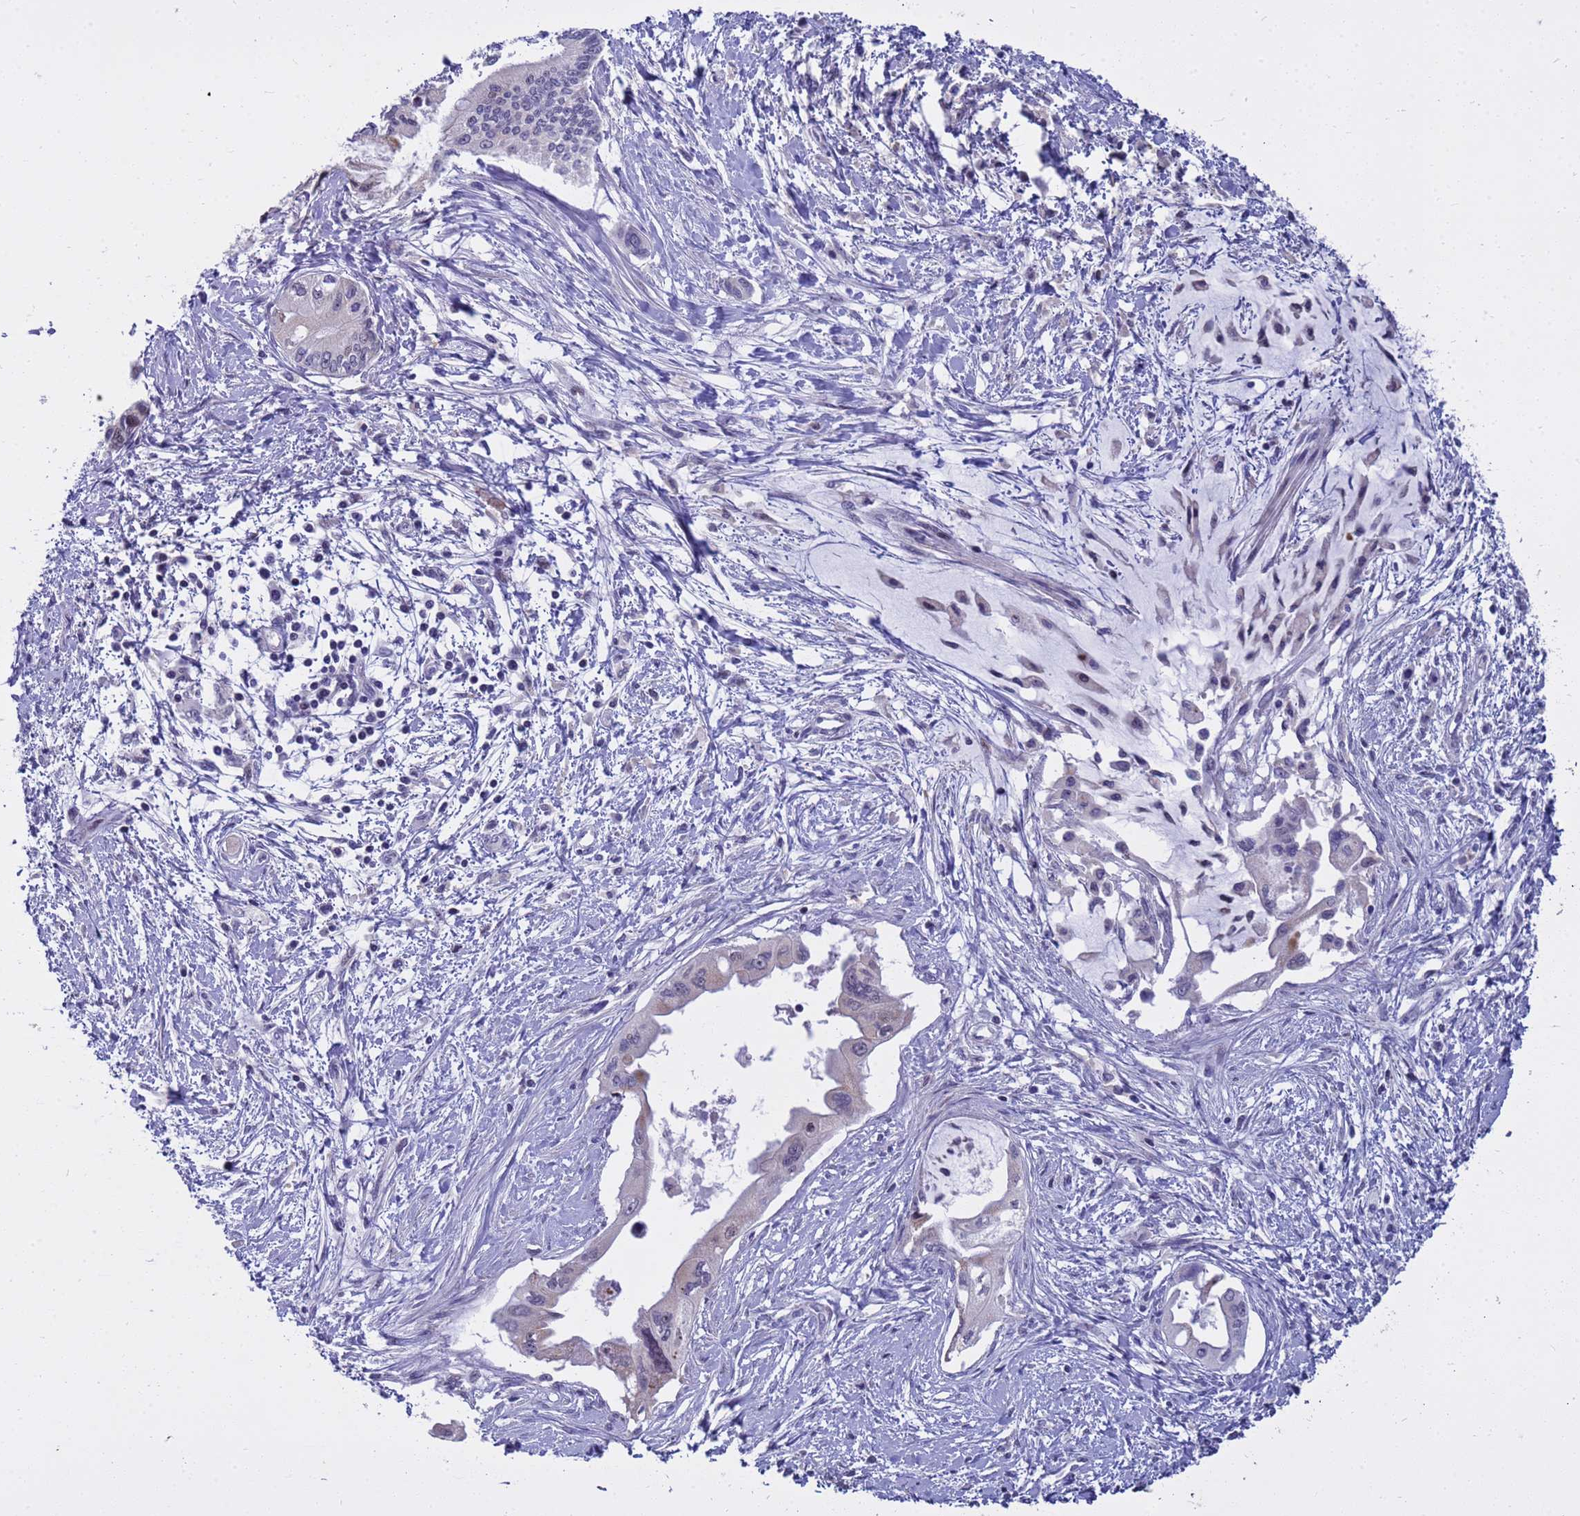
{"staining": {"intensity": "weak", "quantity": "<25%", "location": "nuclear"}, "tissue": "pancreatic cancer", "cell_type": "Tumor cells", "image_type": "cancer", "snomed": [{"axis": "morphology", "description": "Adenocarcinoma, NOS"}, {"axis": "topography", "description": "Pancreas"}], "caption": "High power microscopy image of an immunohistochemistry (IHC) image of pancreatic cancer, revealing no significant staining in tumor cells. (DAB (3,3'-diaminobenzidine) immunohistochemistry (IHC) with hematoxylin counter stain).", "gene": "LRATD1", "patient": {"sex": "male", "age": 46}}